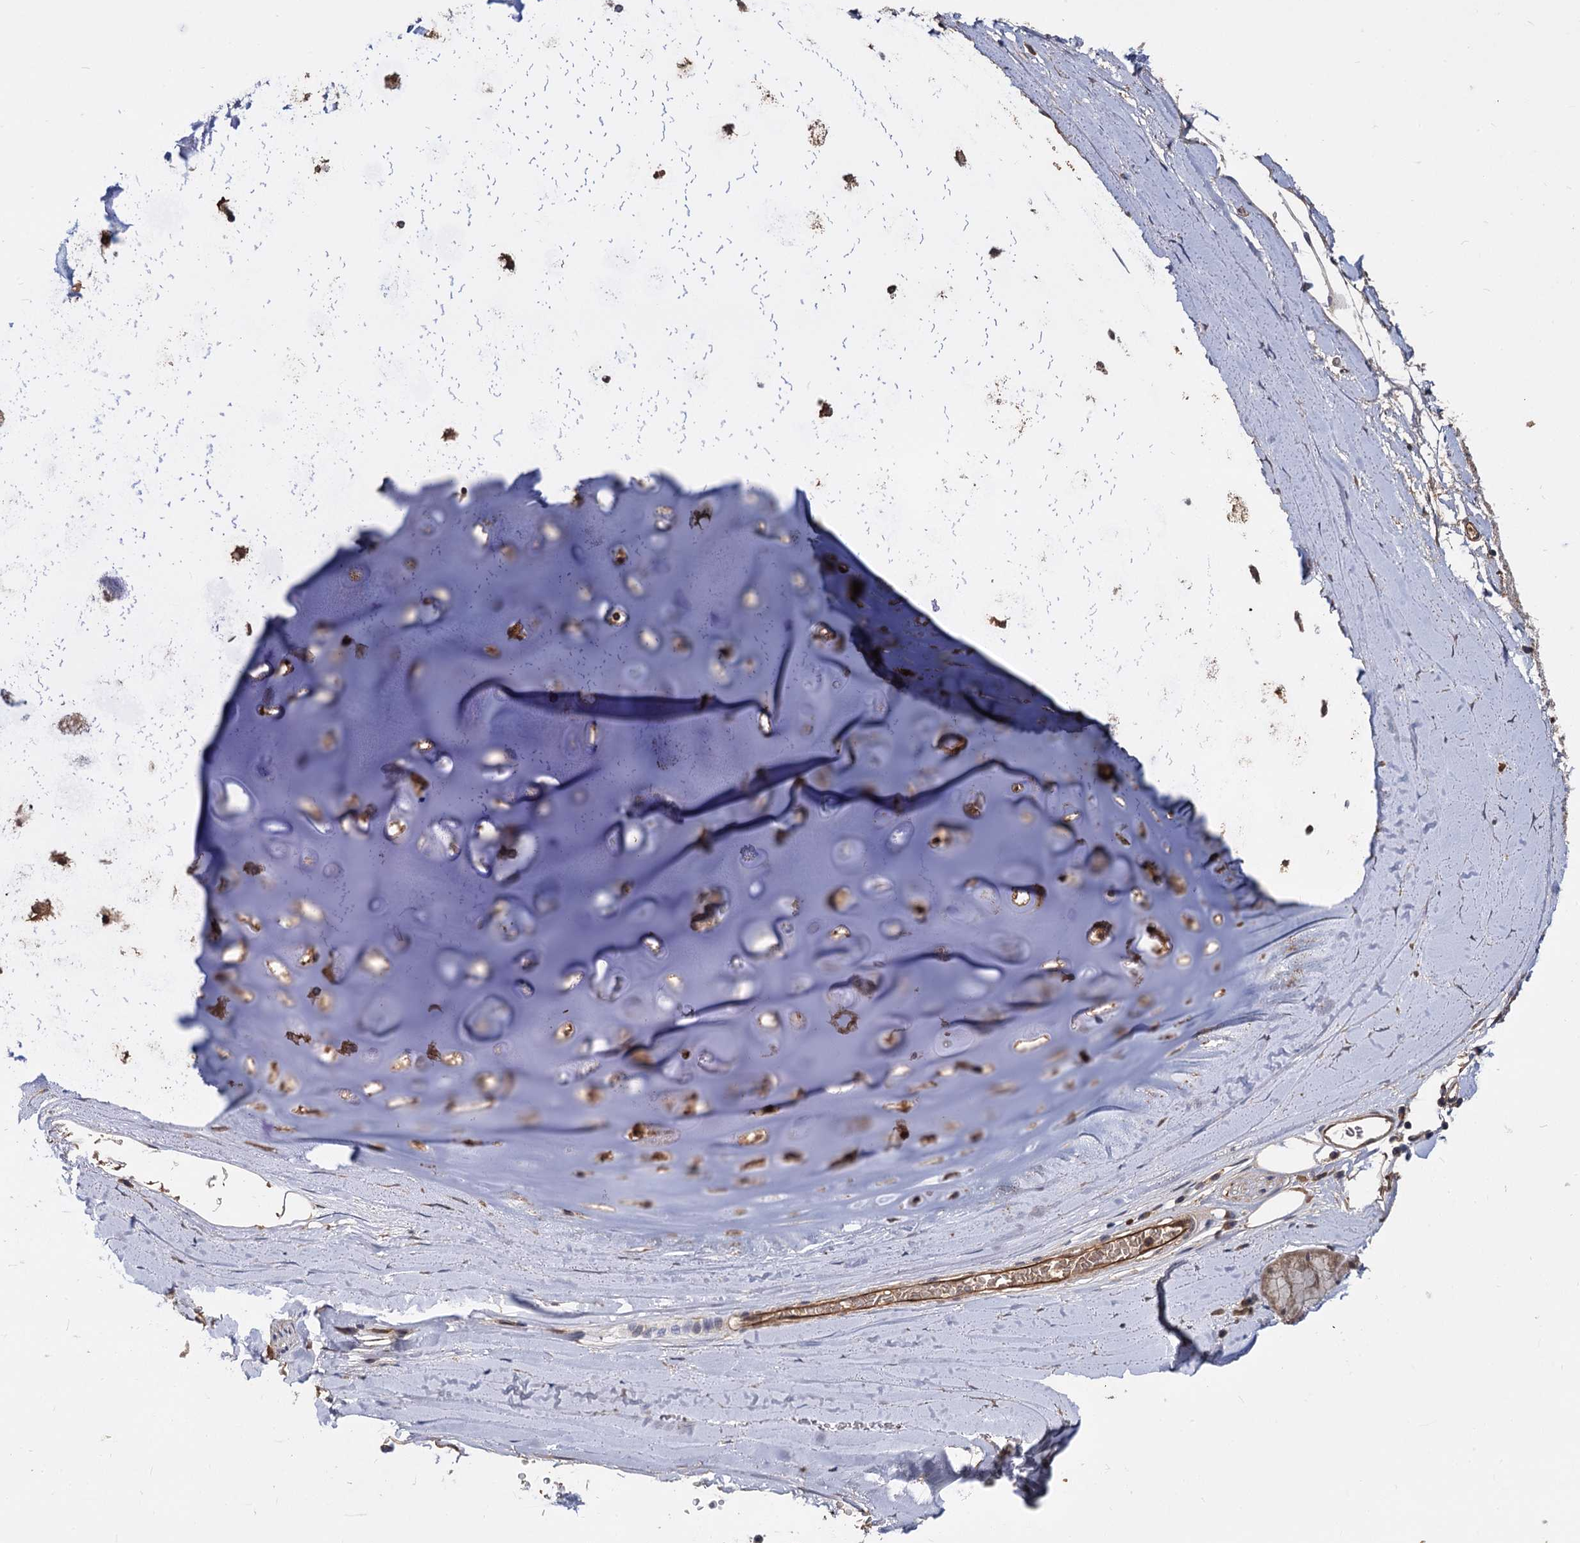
{"staining": {"intensity": "moderate", "quantity": ">75%", "location": "cytoplasmic/membranous"}, "tissue": "adipose tissue", "cell_type": "Adipocytes", "image_type": "normal", "snomed": [{"axis": "morphology", "description": "Normal tissue, NOS"}, {"axis": "topography", "description": "Lymph node"}, {"axis": "topography", "description": "Bronchus"}], "caption": "About >75% of adipocytes in benign adipose tissue reveal moderate cytoplasmic/membranous protein staining as visualized by brown immunohistochemical staining.", "gene": "PSMD4", "patient": {"sex": "male", "age": 63}}